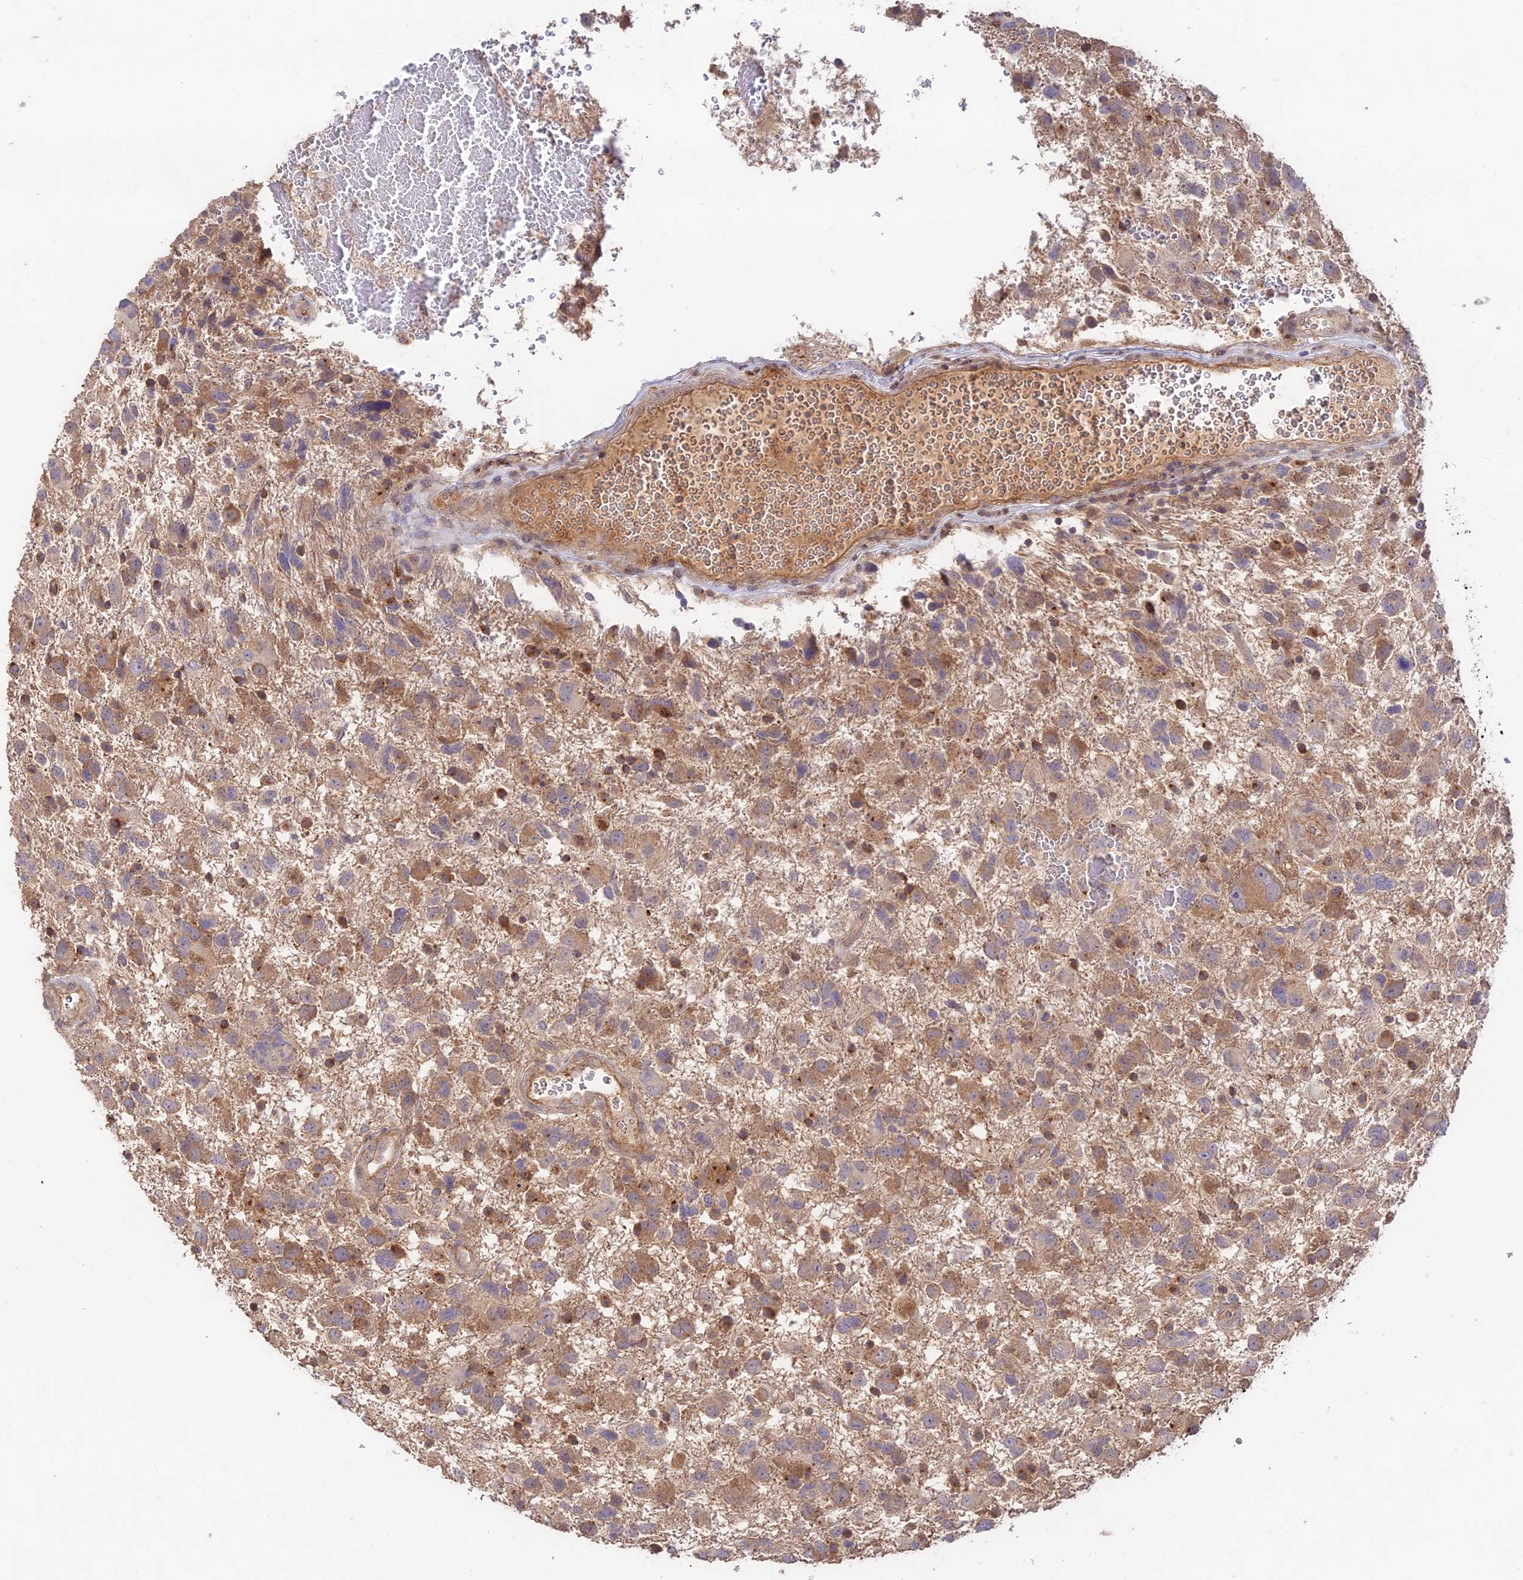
{"staining": {"intensity": "weak", "quantity": ">75%", "location": "cytoplasmic/membranous"}, "tissue": "glioma", "cell_type": "Tumor cells", "image_type": "cancer", "snomed": [{"axis": "morphology", "description": "Glioma, malignant, High grade"}, {"axis": "topography", "description": "Brain"}], "caption": "Immunohistochemistry staining of glioma, which displays low levels of weak cytoplasmic/membranous positivity in approximately >75% of tumor cells indicating weak cytoplasmic/membranous protein positivity. The staining was performed using DAB (3,3'-diaminobenzidine) (brown) for protein detection and nuclei were counterstained in hematoxylin (blue).", "gene": "CLCF1", "patient": {"sex": "male", "age": 61}}